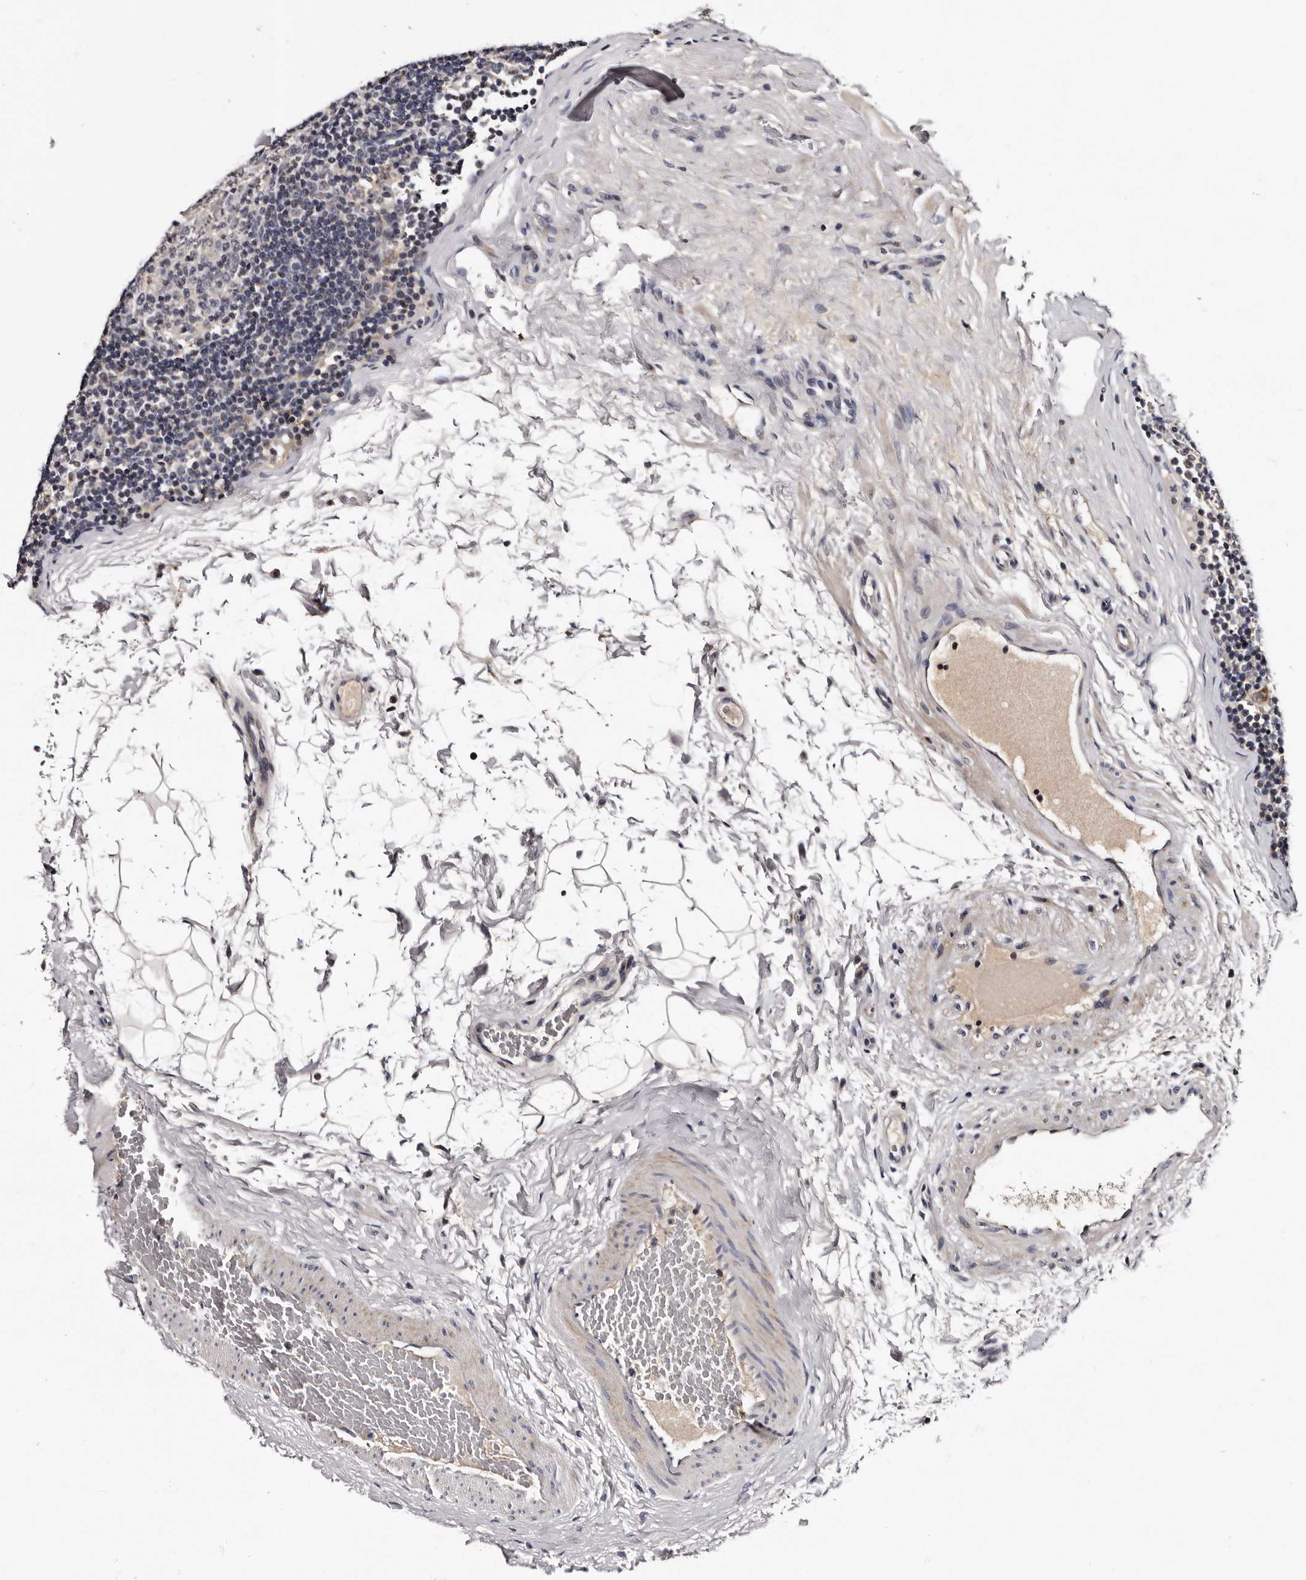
{"staining": {"intensity": "negative", "quantity": "none", "location": "none"}, "tissue": "lymph node", "cell_type": "Germinal center cells", "image_type": "normal", "snomed": [{"axis": "morphology", "description": "Normal tissue, NOS"}, {"axis": "topography", "description": "Lymph node"}], "caption": "A high-resolution micrograph shows IHC staining of benign lymph node, which shows no significant positivity in germinal center cells.", "gene": "TAF4B", "patient": {"sex": "female", "age": 22}}